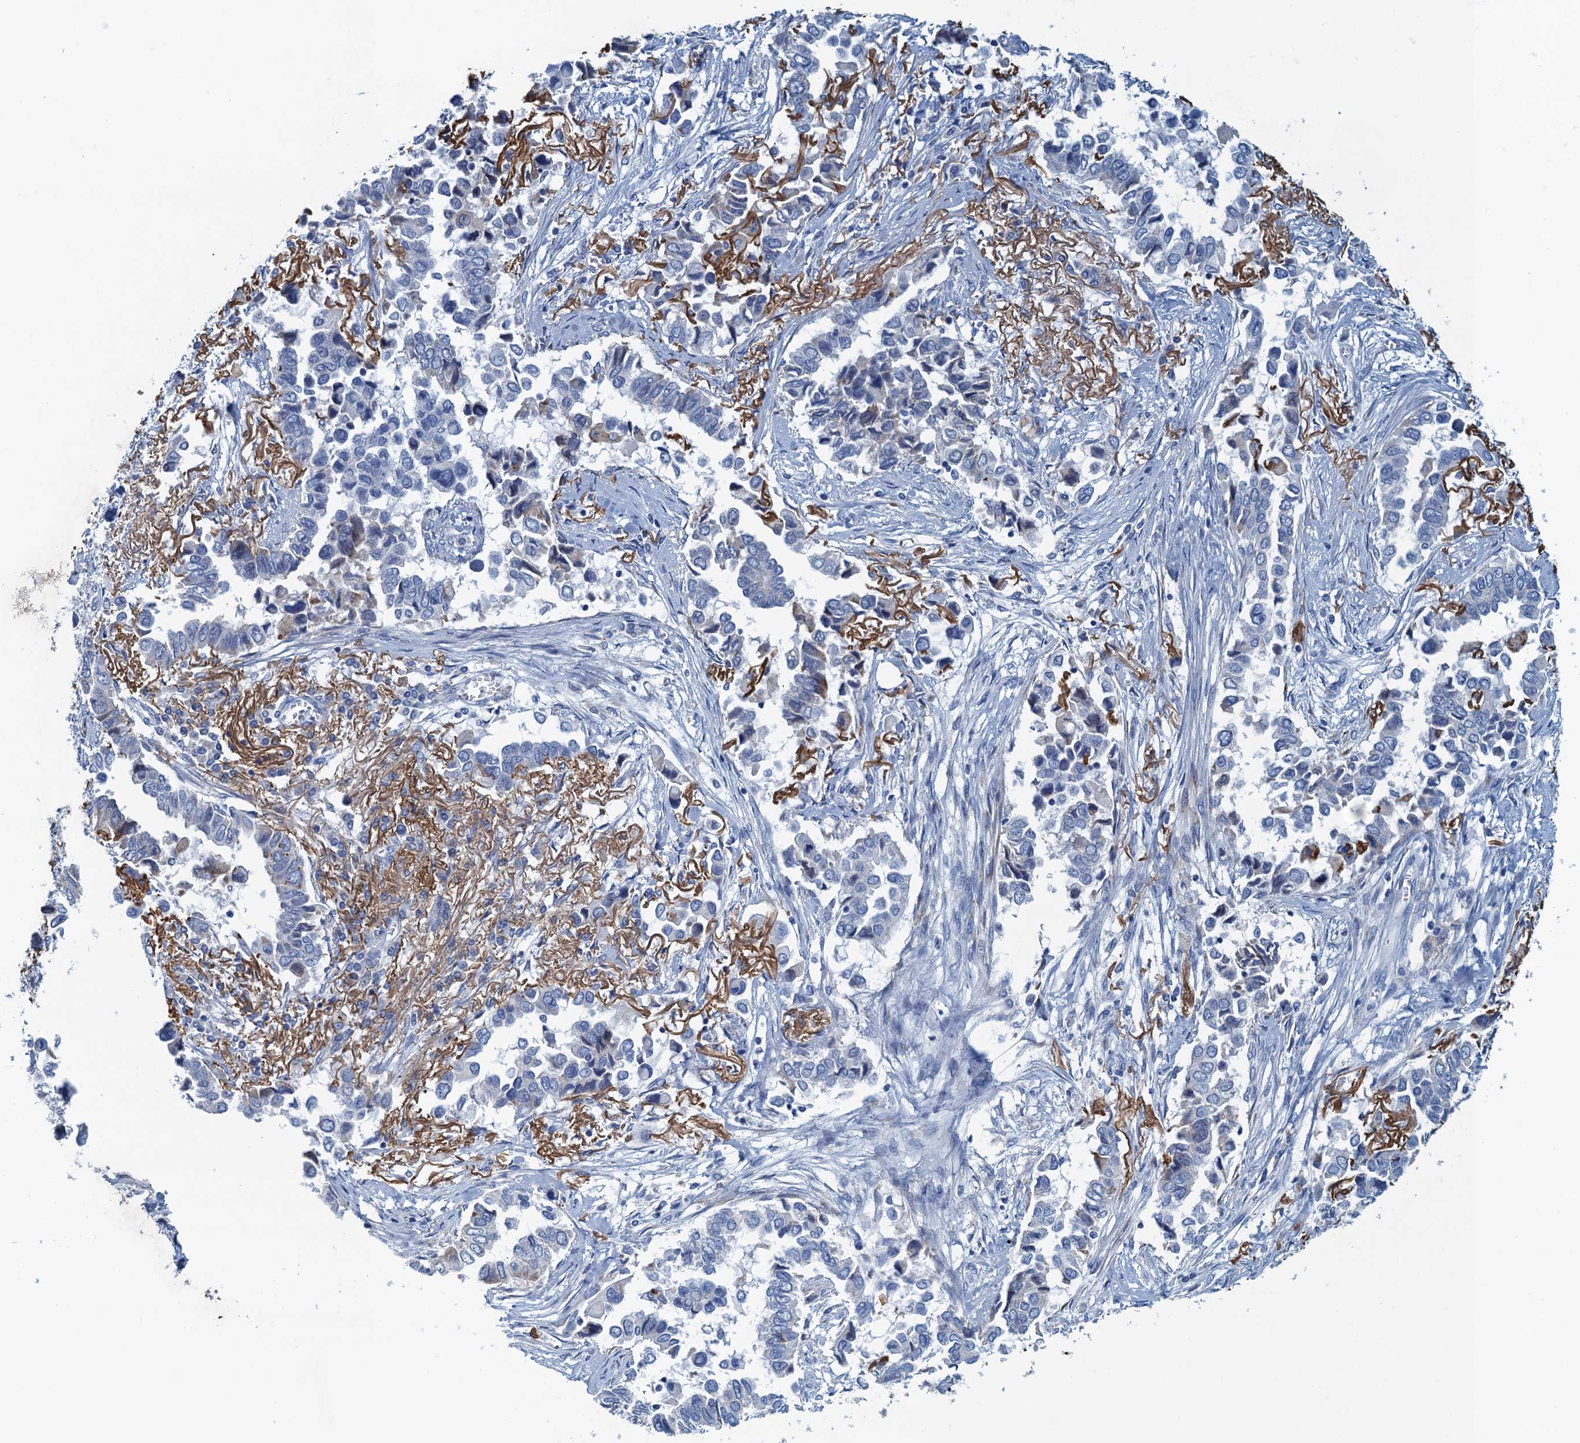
{"staining": {"intensity": "negative", "quantity": "none", "location": "none"}, "tissue": "lung cancer", "cell_type": "Tumor cells", "image_type": "cancer", "snomed": [{"axis": "morphology", "description": "Adenocarcinoma, NOS"}, {"axis": "topography", "description": "Lung"}], "caption": "Protein analysis of lung cancer shows no significant expression in tumor cells. The staining is performed using DAB (3,3'-diaminobenzidine) brown chromogen with nuclei counter-stained in using hematoxylin.", "gene": "C10orf88", "patient": {"sex": "female", "age": 76}}